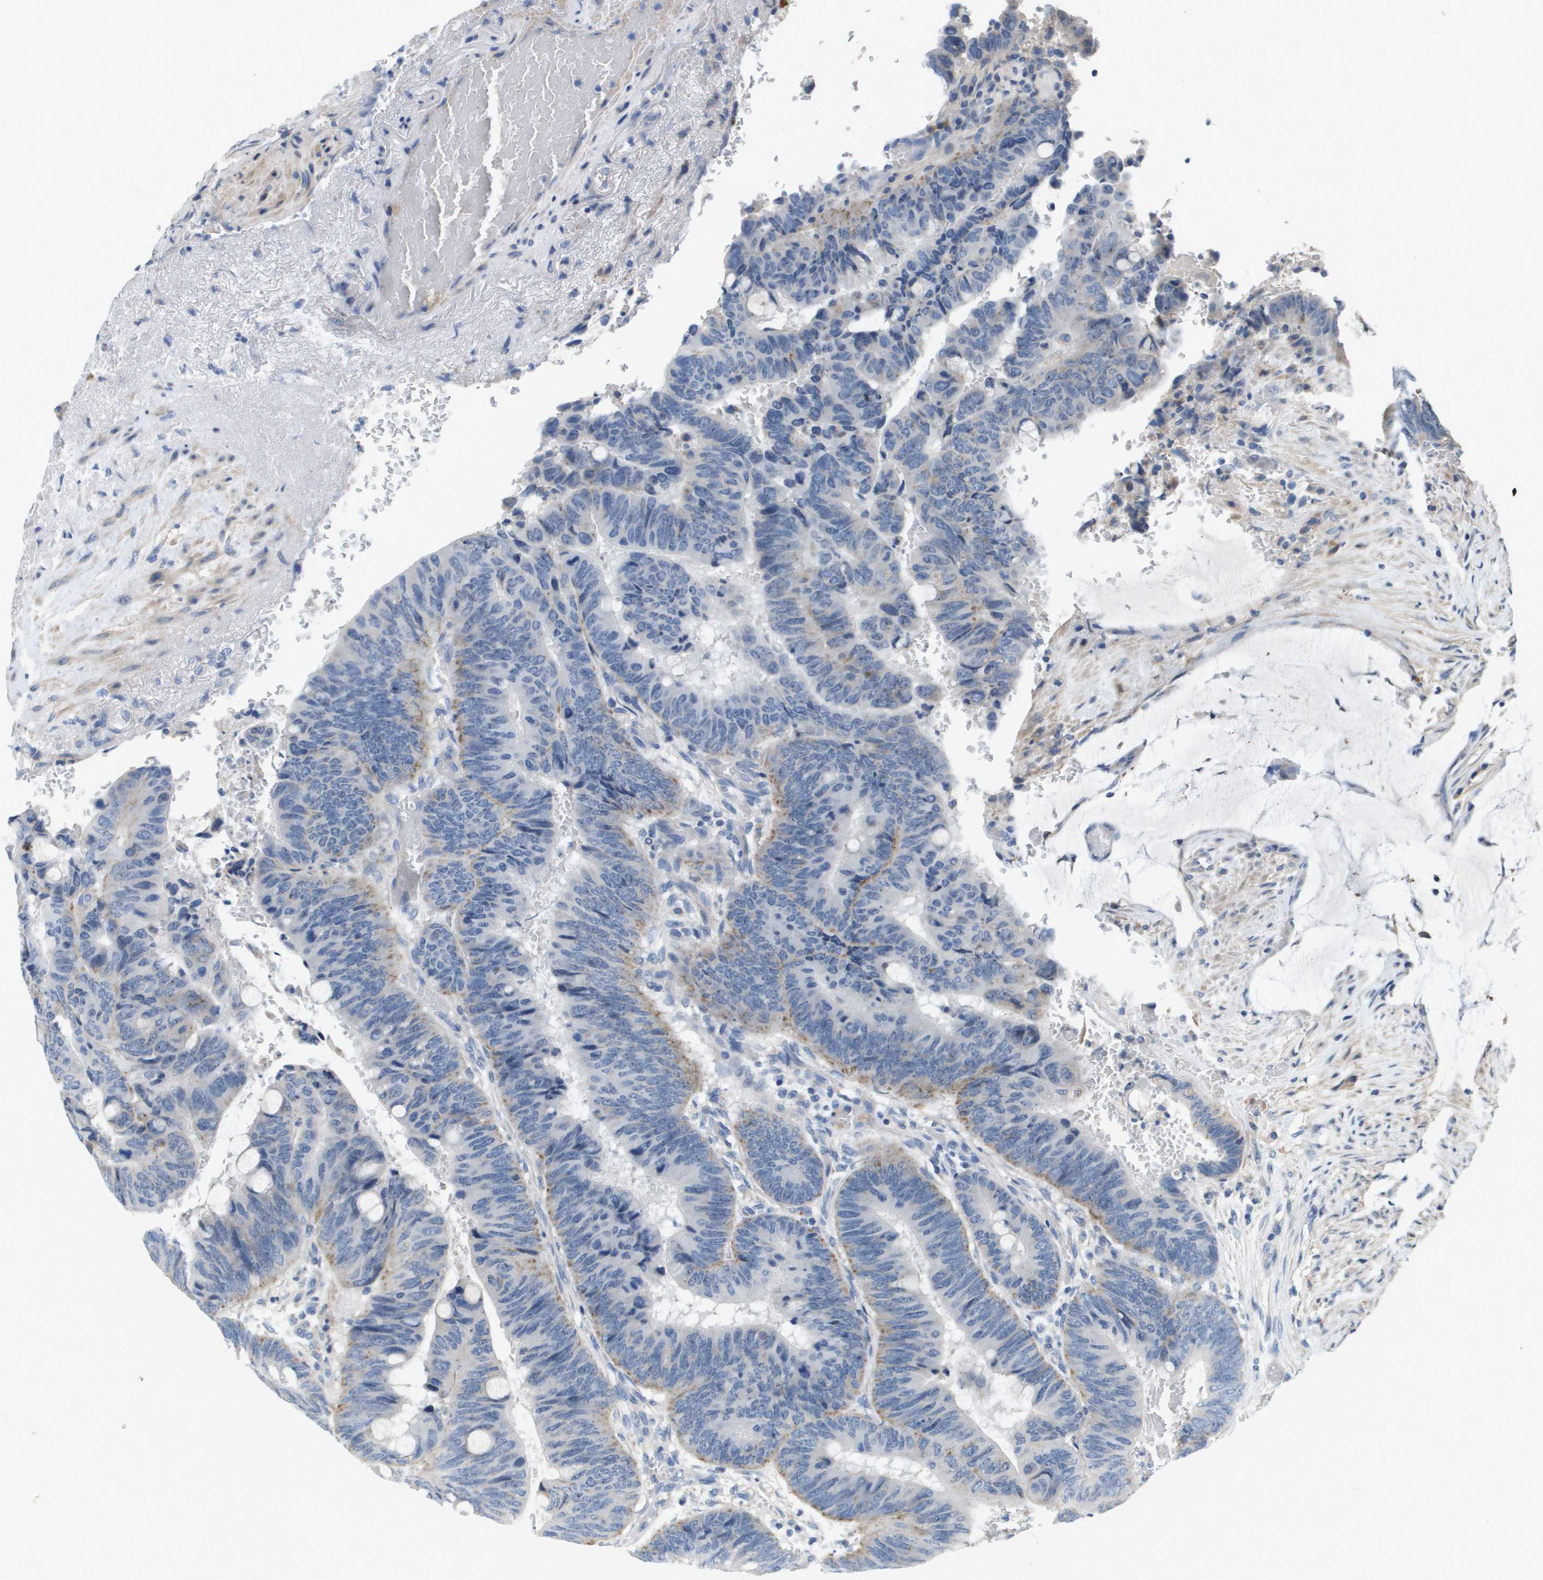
{"staining": {"intensity": "weak", "quantity": "<25%", "location": "cytoplasmic/membranous"}, "tissue": "colorectal cancer", "cell_type": "Tumor cells", "image_type": "cancer", "snomed": [{"axis": "morphology", "description": "Normal tissue, NOS"}, {"axis": "morphology", "description": "Adenocarcinoma, NOS"}, {"axis": "topography", "description": "Rectum"}], "caption": "The photomicrograph shows no staining of tumor cells in colorectal cancer. (Brightfield microscopy of DAB immunohistochemistry at high magnification).", "gene": "B3GNT5", "patient": {"sex": "male", "age": 92}}